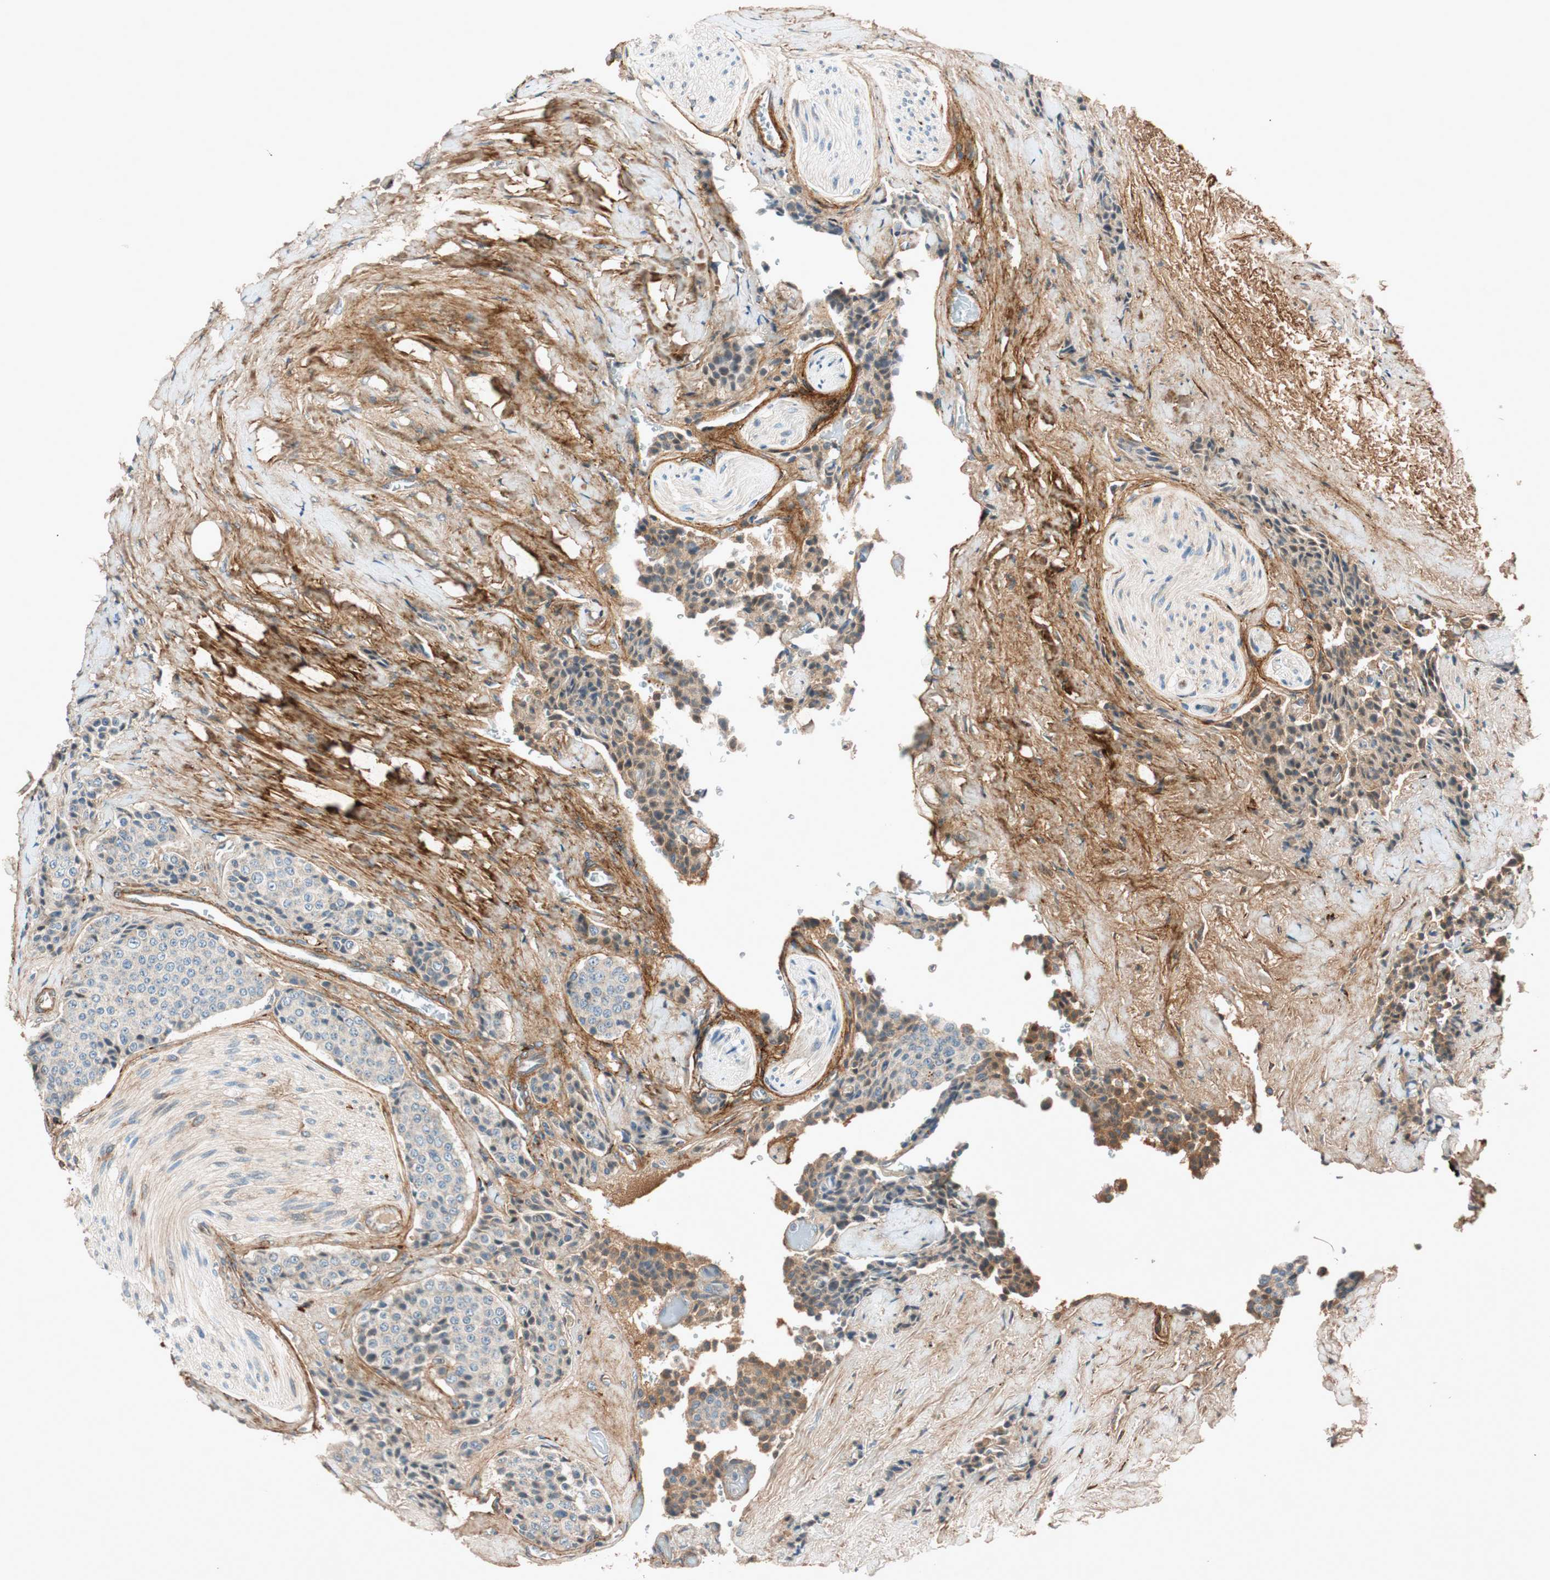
{"staining": {"intensity": "negative", "quantity": "none", "location": "none"}, "tissue": "carcinoid", "cell_type": "Tumor cells", "image_type": "cancer", "snomed": [{"axis": "morphology", "description": "Carcinoid, malignant, NOS"}, {"axis": "topography", "description": "Colon"}], "caption": "This is a photomicrograph of IHC staining of carcinoid (malignant), which shows no expression in tumor cells.", "gene": "EPHA6", "patient": {"sex": "female", "age": 61}}